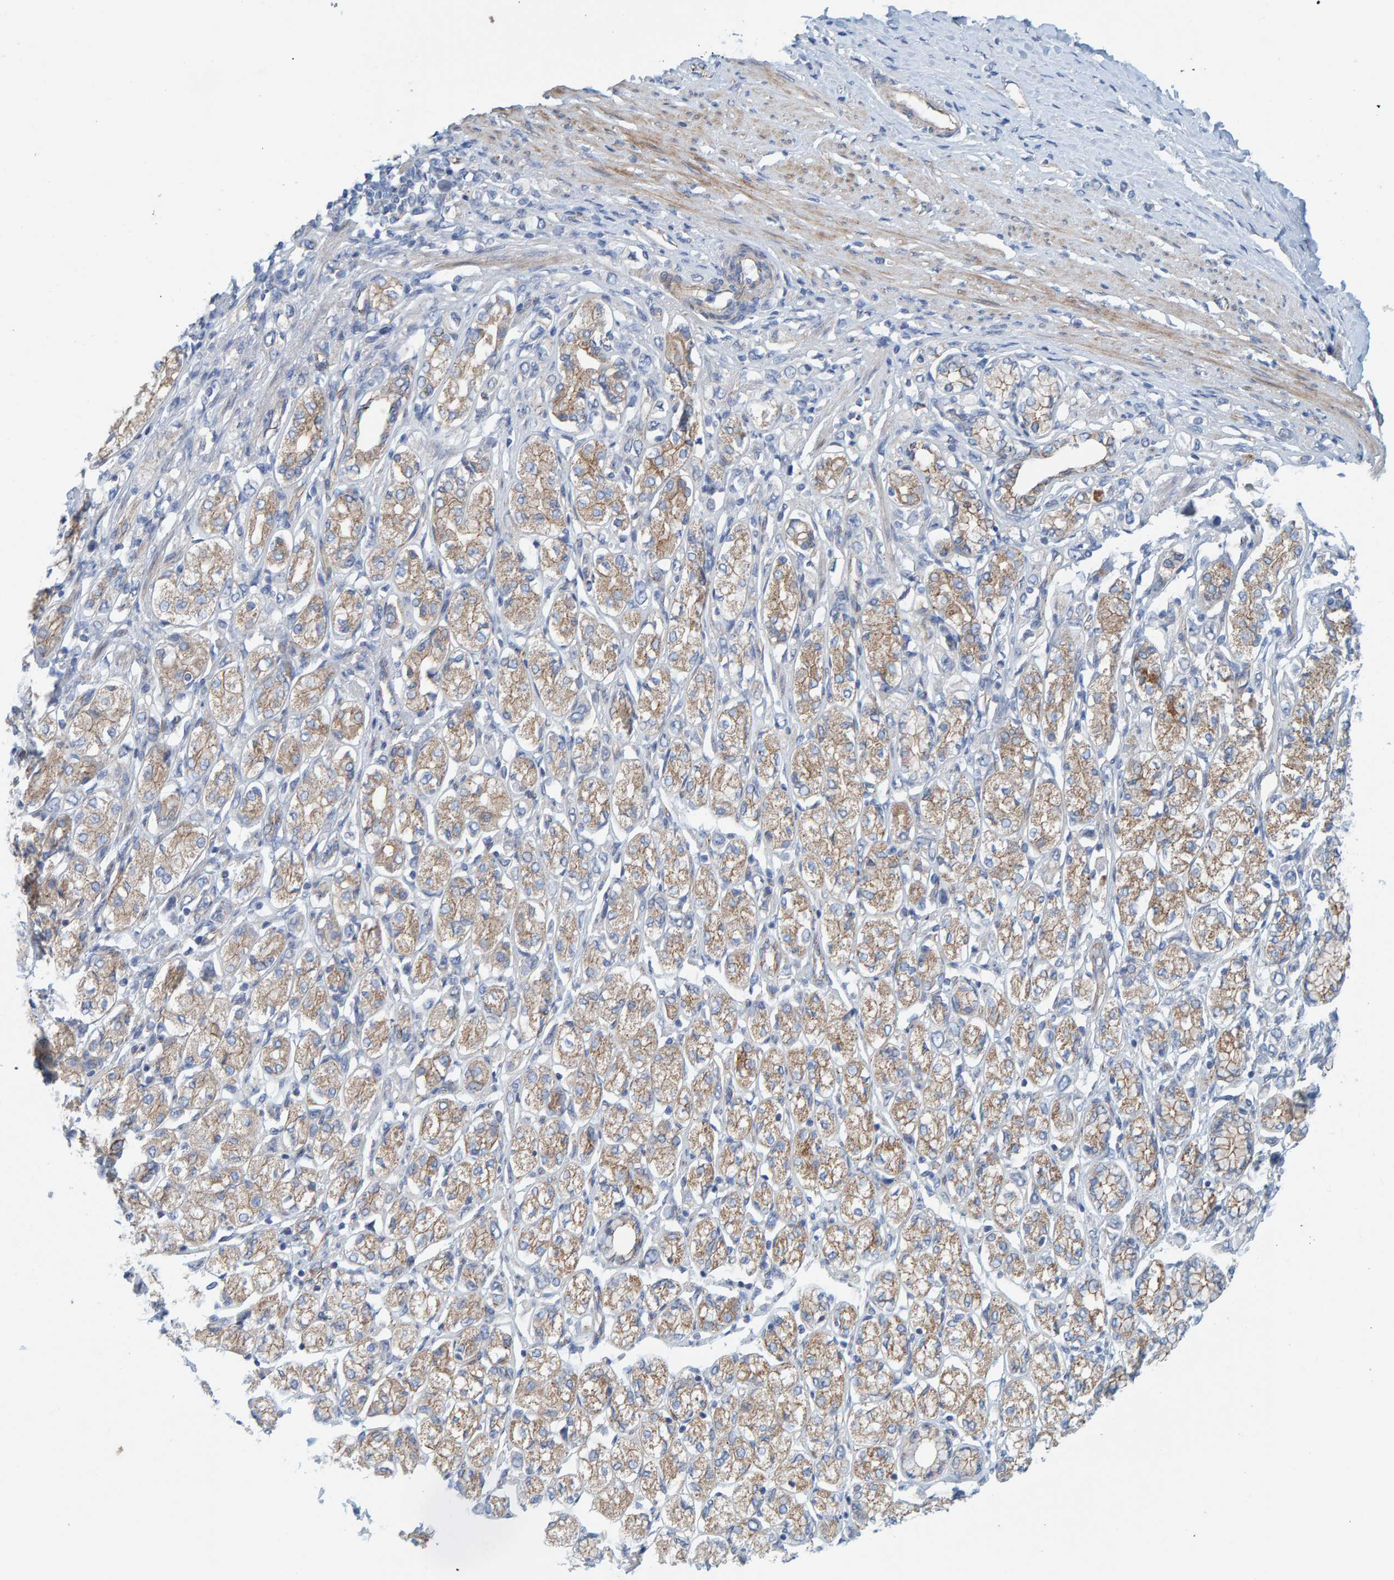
{"staining": {"intensity": "moderate", "quantity": "25%-75%", "location": "cytoplasmic/membranous"}, "tissue": "stomach cancer", "cell_type": "Tumor cells", "image_type": "cancer", "snomed": [{"axis": "morphology", "description": "Adenocarcinoma, NOS"}, {"axis": "topography", "description": "Stomach"}], "caption": "Protein expression analysis of human stomach adenocarcinoma reveals moderate cytoplasmic/membranous positivity in about 25%-75% of tumor cells. (DAB IHC, brown staining for protein, blue staining for nuclei).", "gene": "KRBA2", "patient": {"sex": "female", "age": 65}}